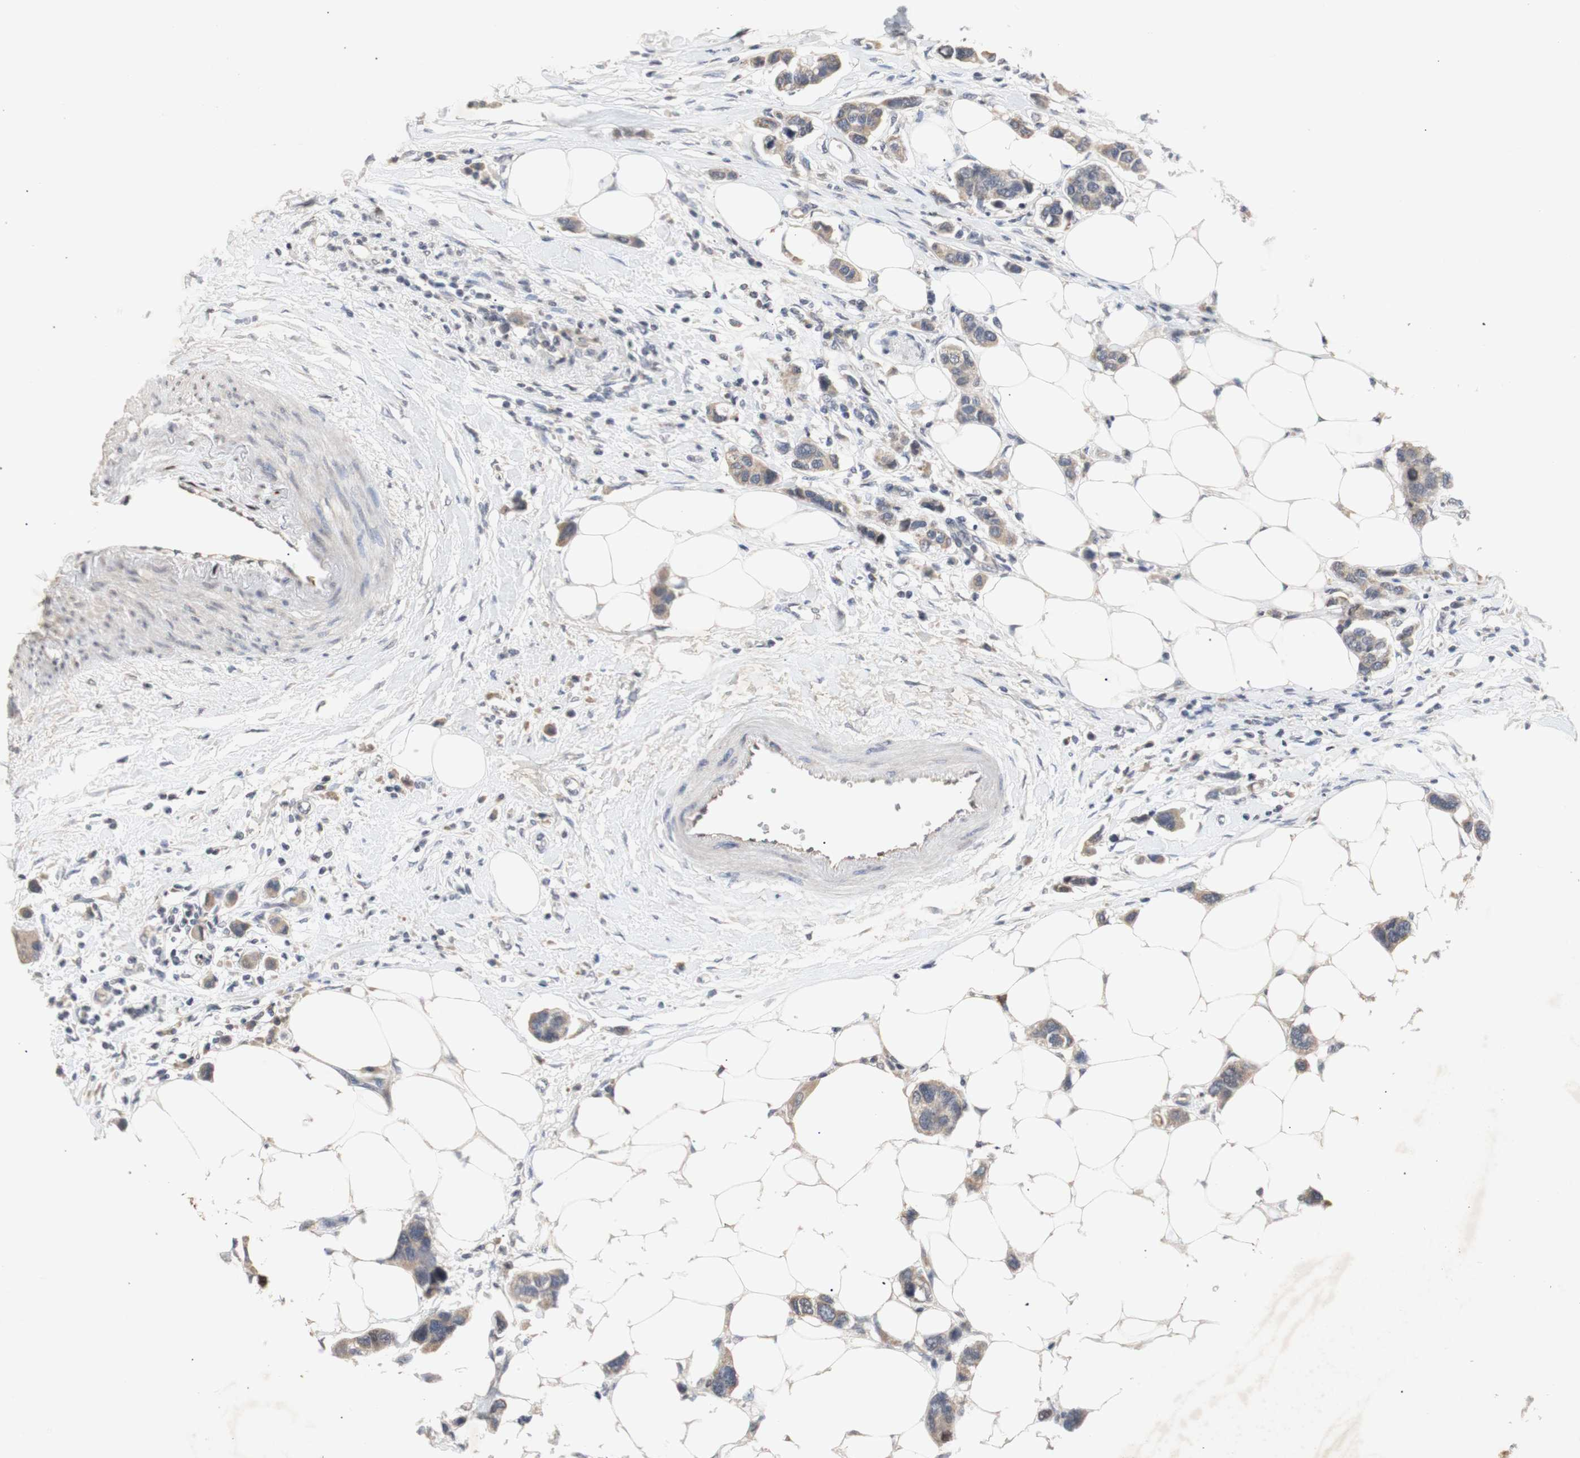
{"staining": {"intensity": "weak", "quantity": ">75%", "location": "cytoplasmic/membranous"}, "tissue": "breast cancer", "cell_type": "Tumor cells", "image_type": "cancer", "snomed": [{"axis": "morphology", "description": "Normal tissue, NOS"}, {"axis": "morphology", "description": "Duct carcinoma"}, {"axis": "topography", "description": "Breast"}], "caption": "A histopathology image showing weak cytoplasmic/membranous staining in approximately >75% of tumor cells in breast cancer, as visualized by brown immunohistochemical staining.", "gene": "FOSB", "patient": {"sex": "female", "age": 50}}